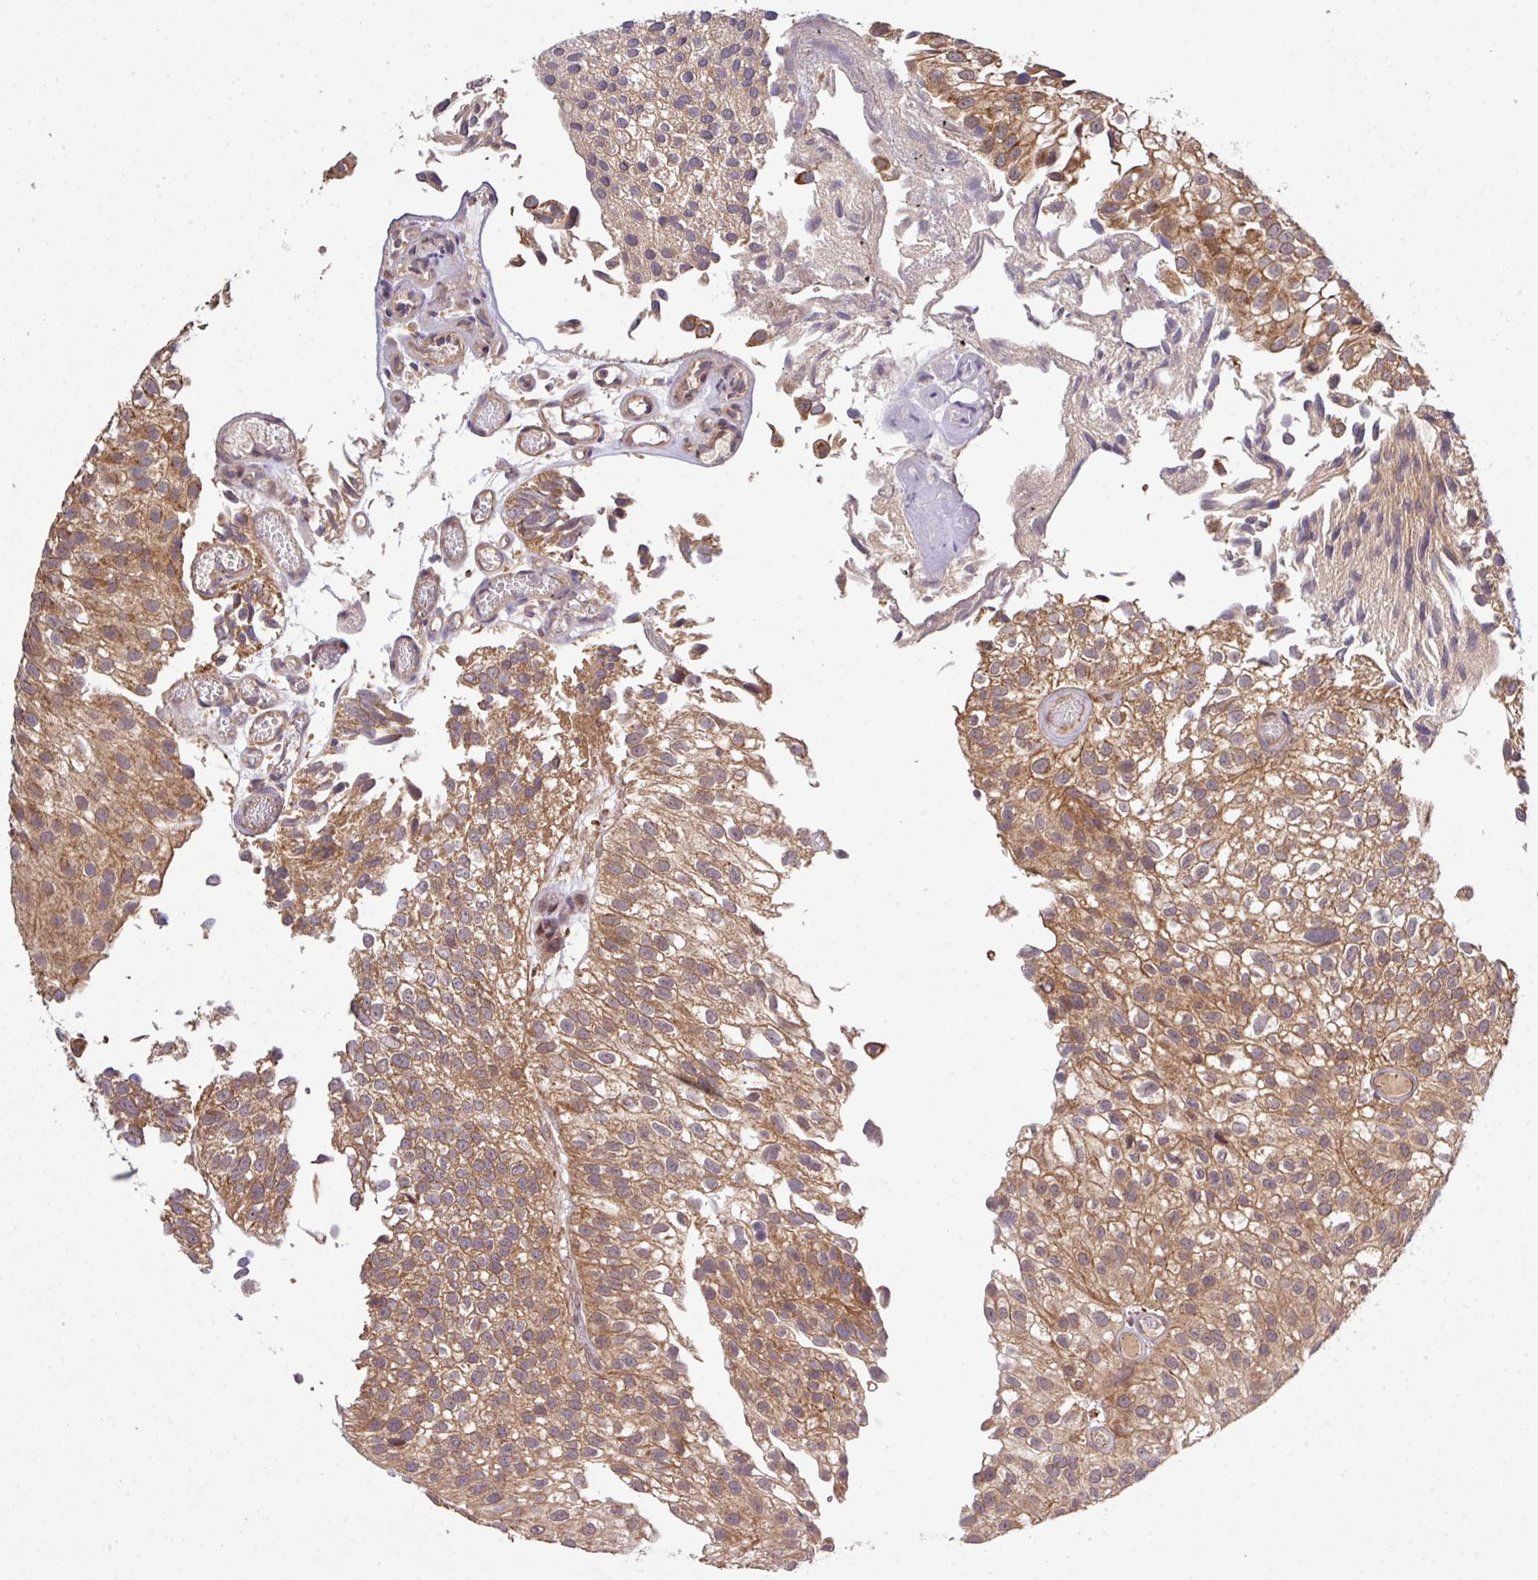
{"staining": {"intensity": "moderate", "quantity": ">75%", "location": "cytoplasmic/membranous,nuclear"}, "tissue": "urothelial cancer", "cell_type": "Tumor cells", "image_type": "cancer", "snomed": [{"axis": "morphology", "description": "Urothelial carcinoma, NOS"}, {"axis": "topography", "description": "Urinary bladder"}], "caption": "A brown stain shows moderate cytoplasmic/membranous and nuclear expression of a protein in urothelial cancer tumor cells.", "gene": "ARPIN", "patient": {"sex": "male", "age": 87}}